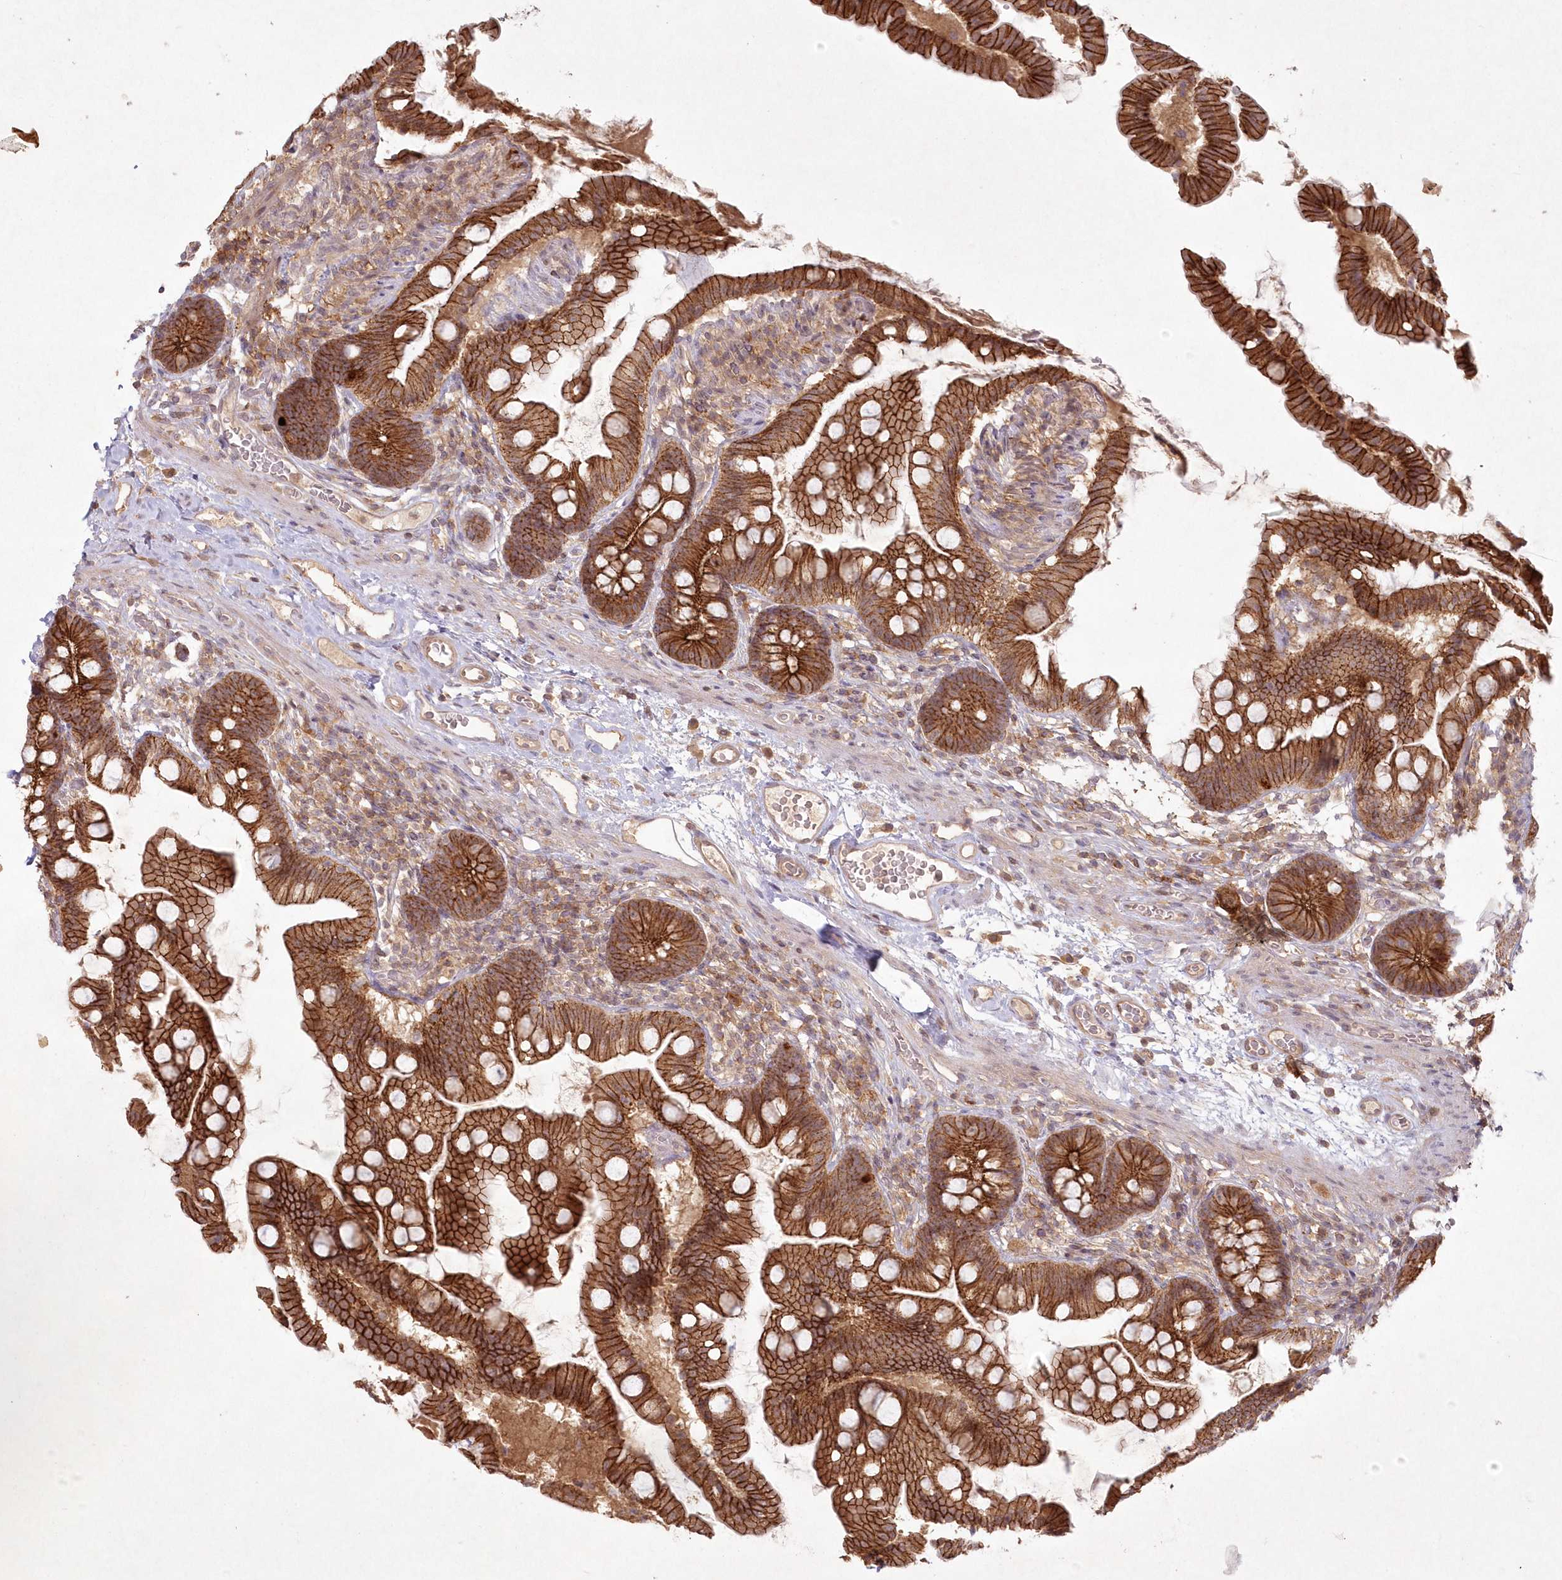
{"staining": {"intensity": "strong", "quantity": ">75%", "location": "cytoplasmic/membranous"}, "tissue": "small intestine", "cell_type": "Glandular cells", "image_type": "normal", "snomed": [{"axis": "morphology", "description": "Normal tissue, NOS"}, {"axis": "topography", "description": "Small intestine"}], "caption": "High-magnification brightfield microscopy of benign small intestine stained with DAB (brown) and counterstained with hematoxylin (blue). glandular cells exhibit strong cytoplasmic/membranous staining is appreciated in approximately>75% of cells. (DAB = brown stain, brightfield microscopy at high magnification).", "gene": "TOGARAM2", "patient": {"sex": "female", "age": 56}}